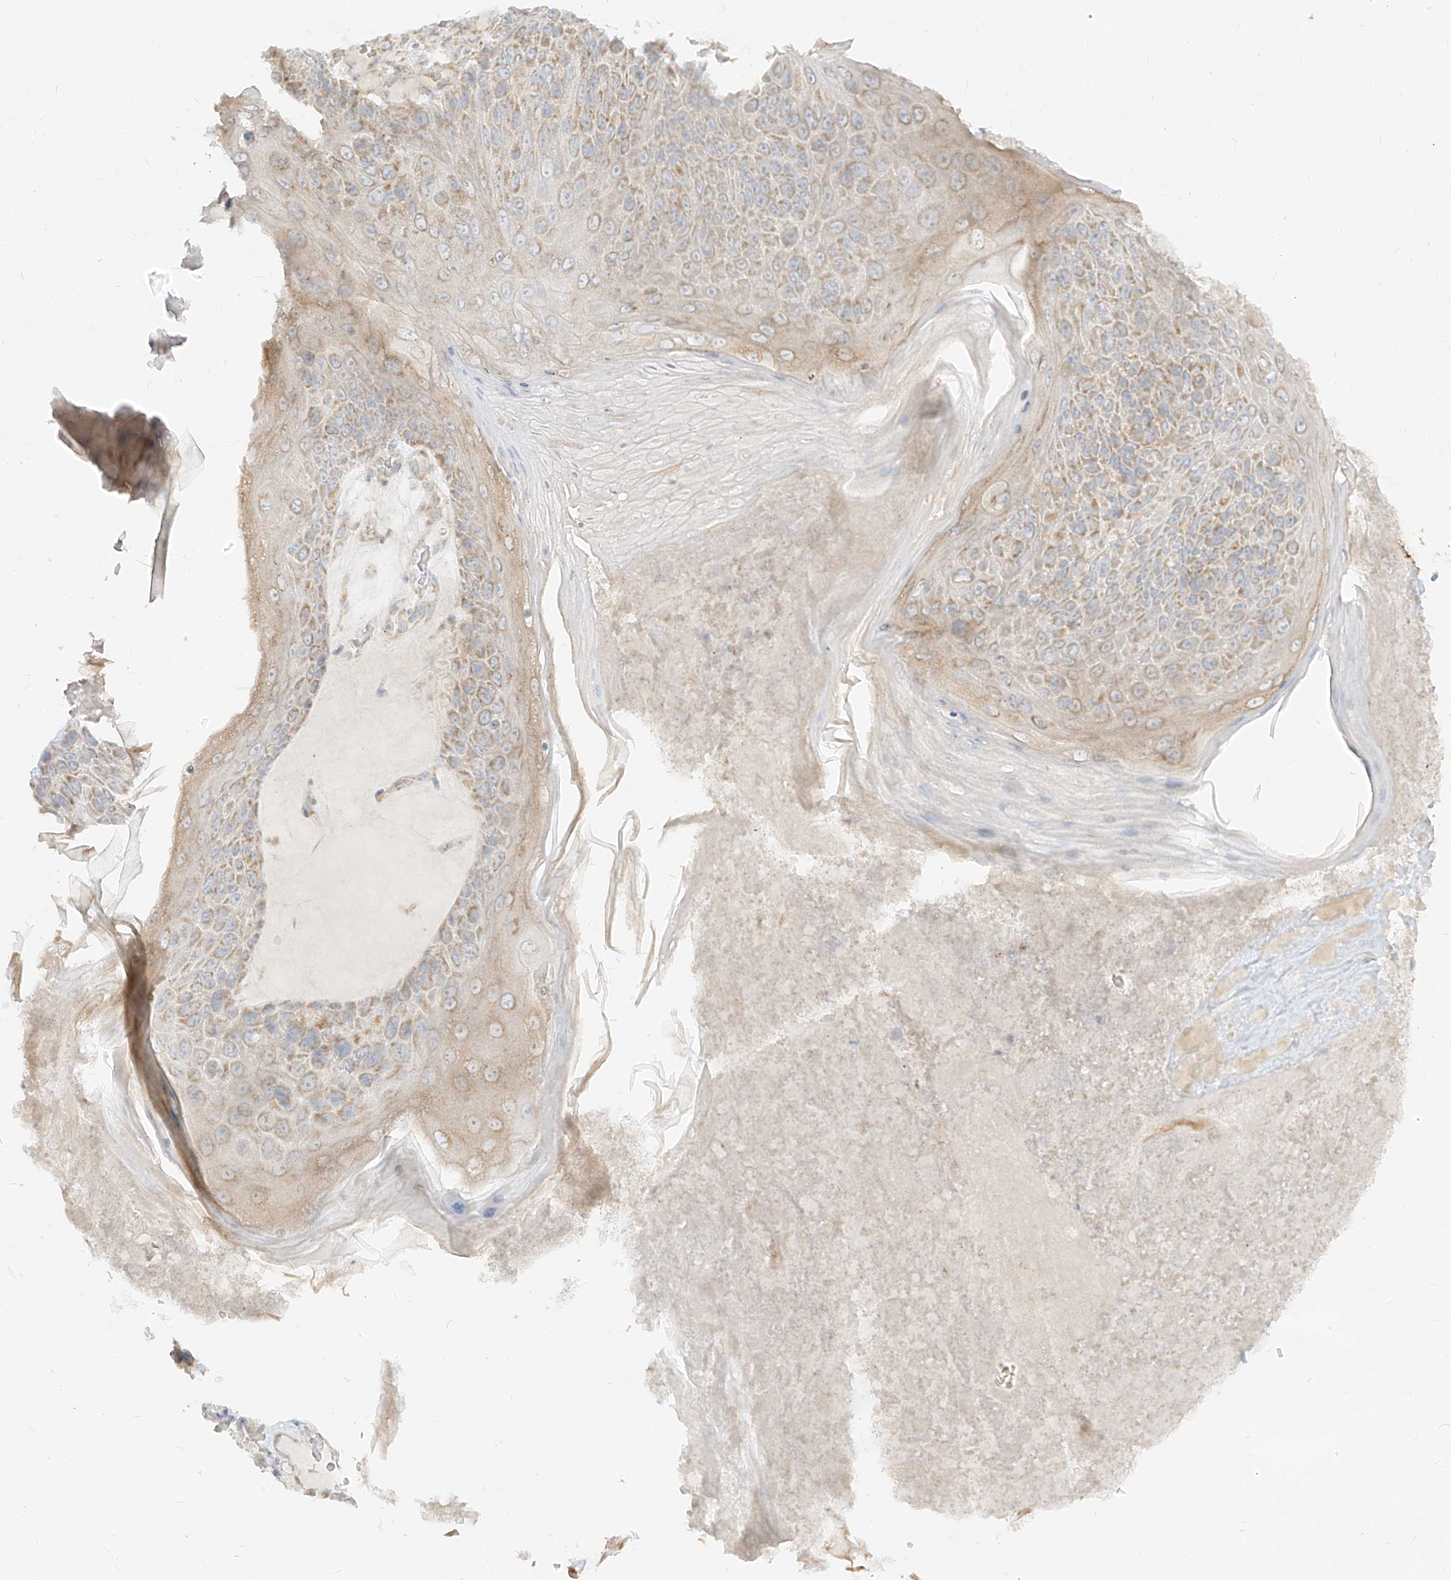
{"staining": {"intensity": "weak", "quantity": ">75%", "location": "cytoplasmic/membranous"}, "tissue": "skin cancer", "cell_type": "Tumor cells", "image_type": "cancer", "snomed": [{"axis": "morphology", "description": "Squamous cell carcinoma, NOS"}, {"axis": "topography", "description": "Skin"}], "caption": "Squamous cell carcinoma (skin) tissue reveals weak cytoplasmic/membranous positivity in about >75% of tumor cells, visualized by immunohistochemistry.", "gene": "ZIM3", "patient": {"sex": "female", "age": 88}}